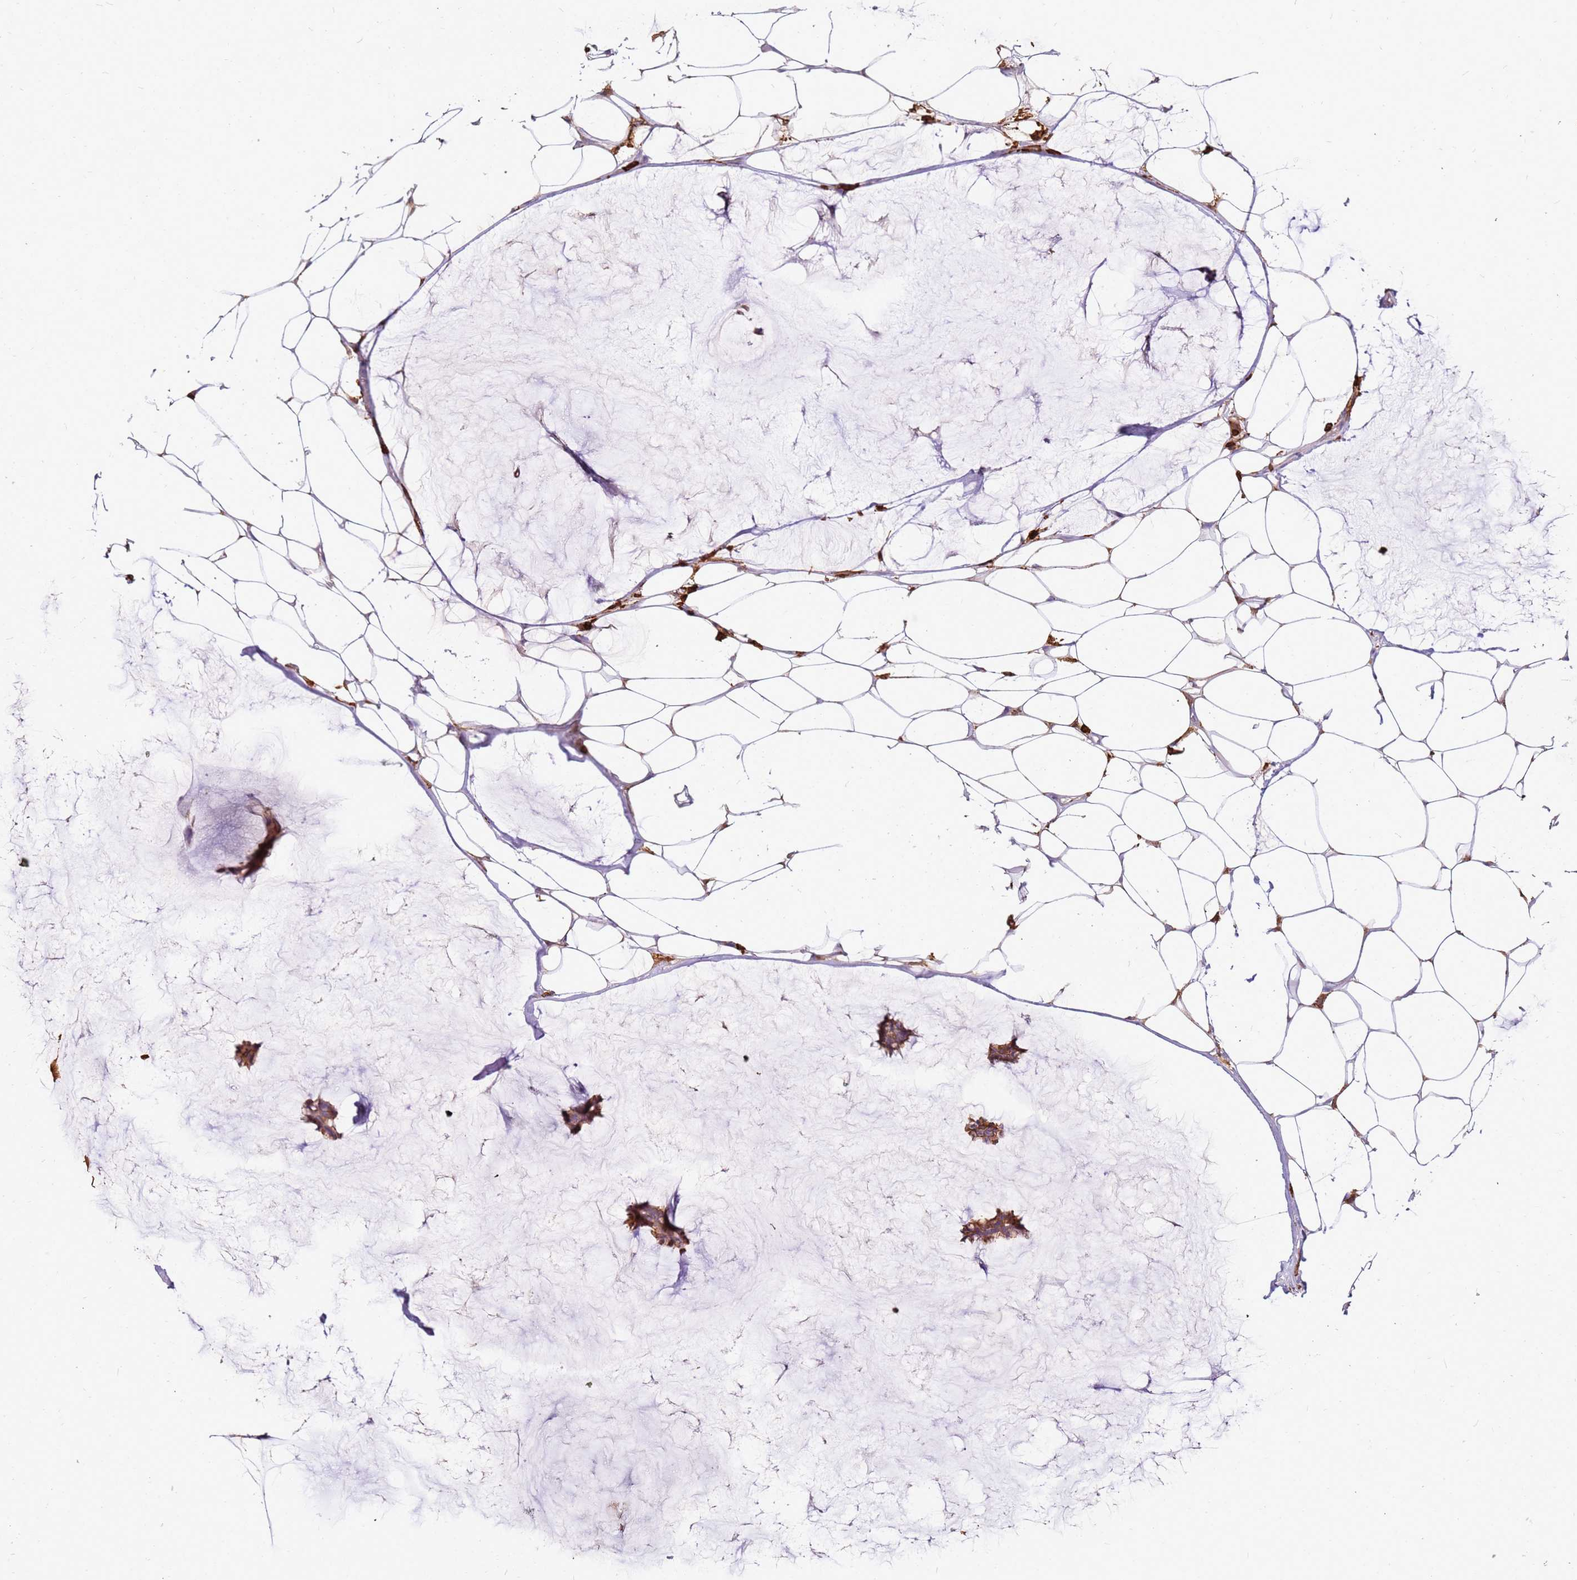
{"staining": {"intensity": "weak", "quantity": ">75%", "location": "cytoplasmic/membranous"}, "tissue": "breast cancer", "cell_type": "Tumor cells", "image_type": "cancer", "snomed": [{"axis": "morphology", "description": "Duct carcinoma"}, {"axis": "topography", "description": "Breast"}], "caption": "Immunohistochemistry (IHC) image of neoplastic tissue: breast cancer (infiltrating ductal carcinoma) stained using IHC exhibits low levels of weak protein expression localized specifically in the cytoplasmic/membranous of tumor cells, appearing as a cytoplasmic/membranous brown color.", "gene": "CORO1A", "patient": {"sex": "female", "age": 93}}